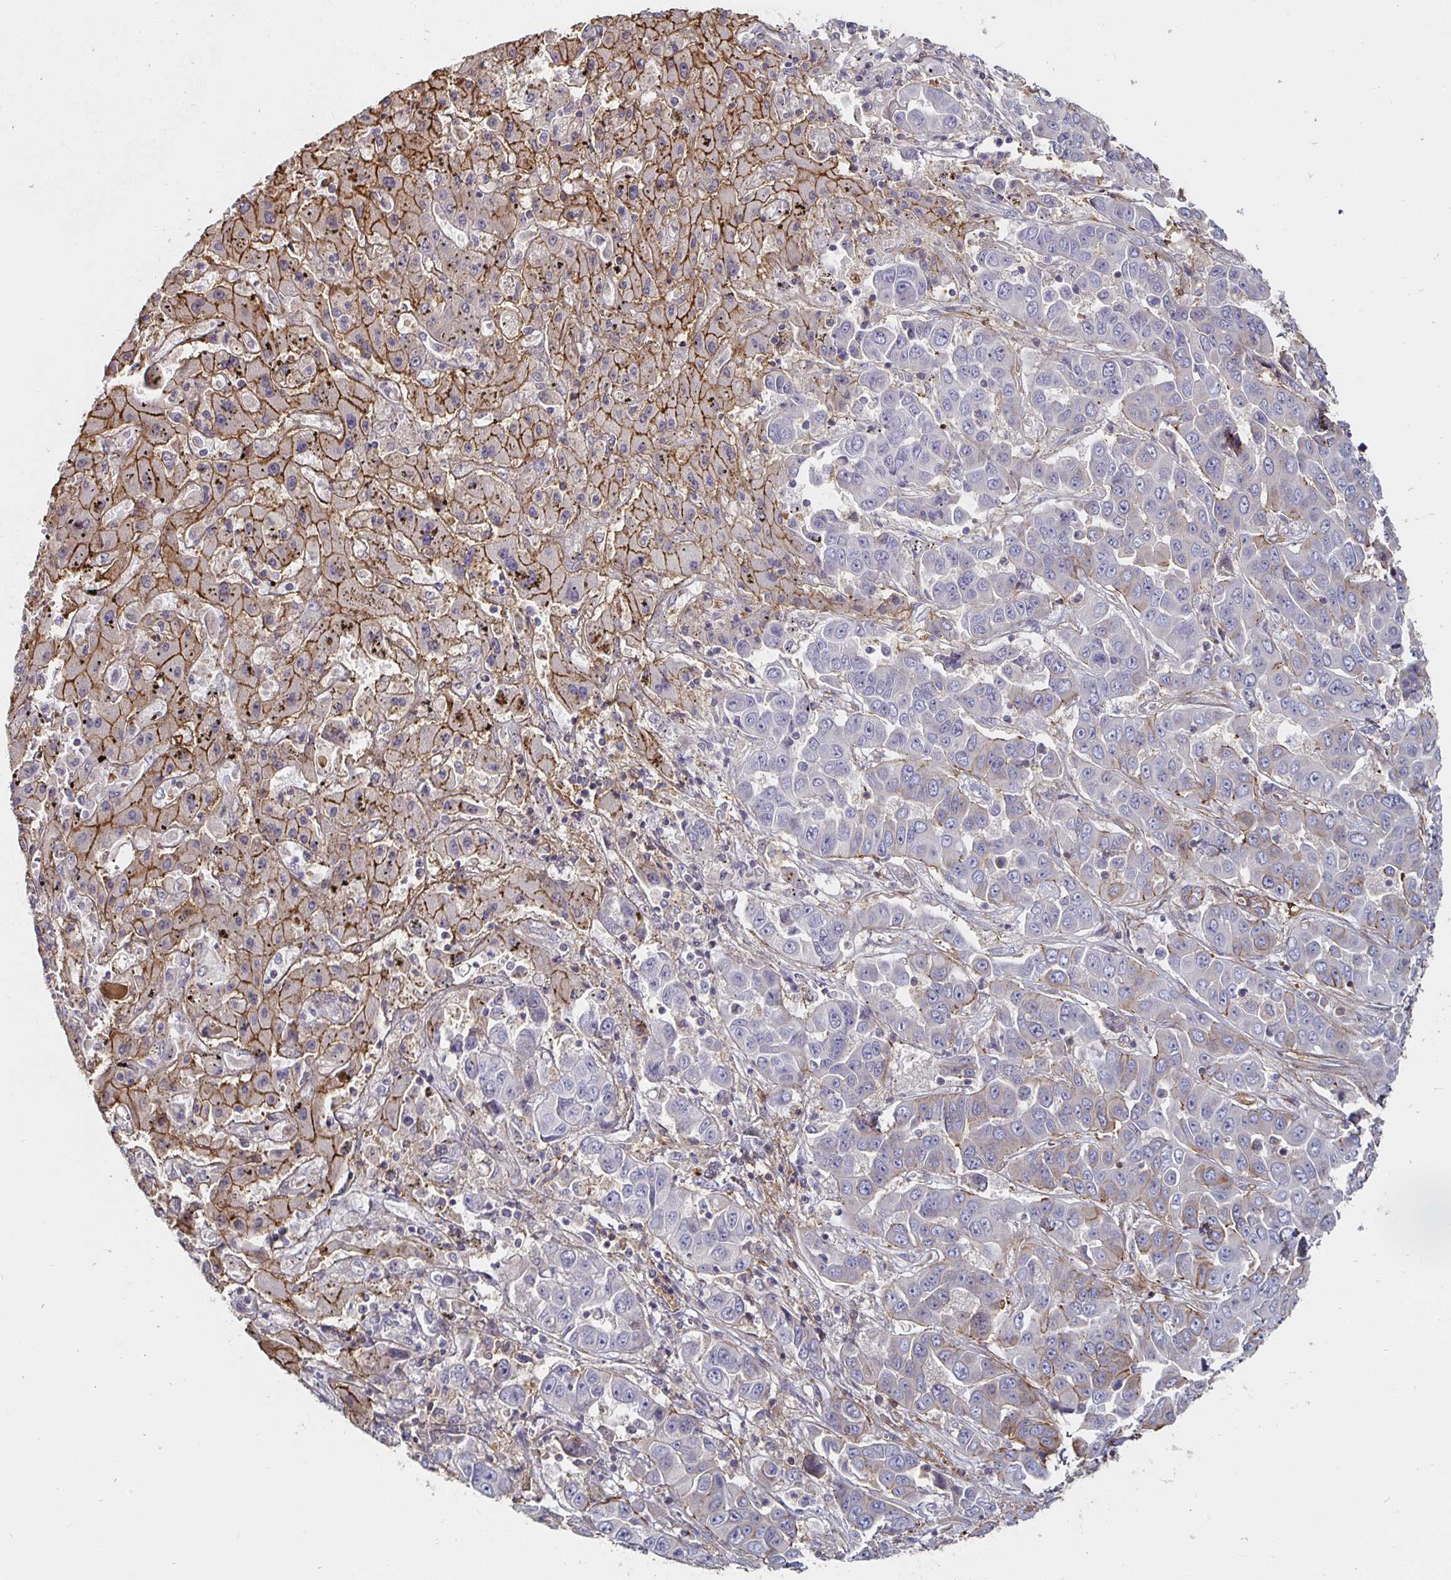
{"staining": {"intensity": "weak", "quantity": "<25%", "location": "cytoplasmic/membranous"}, "tissue": "liver cancer", "cell_type": "Tumor cells", "image_type": "cancer", "snomed": [{"axis": "morphology", "description": "Cholangiocarcinoma"}, {"axis": "topography", "description": "Liver"}], "caption": "The micrograph shows no significant expression in tumor cells of liver cancer.", "gene": "GJA4", "patient": {"sex": "female", "age": 52}}